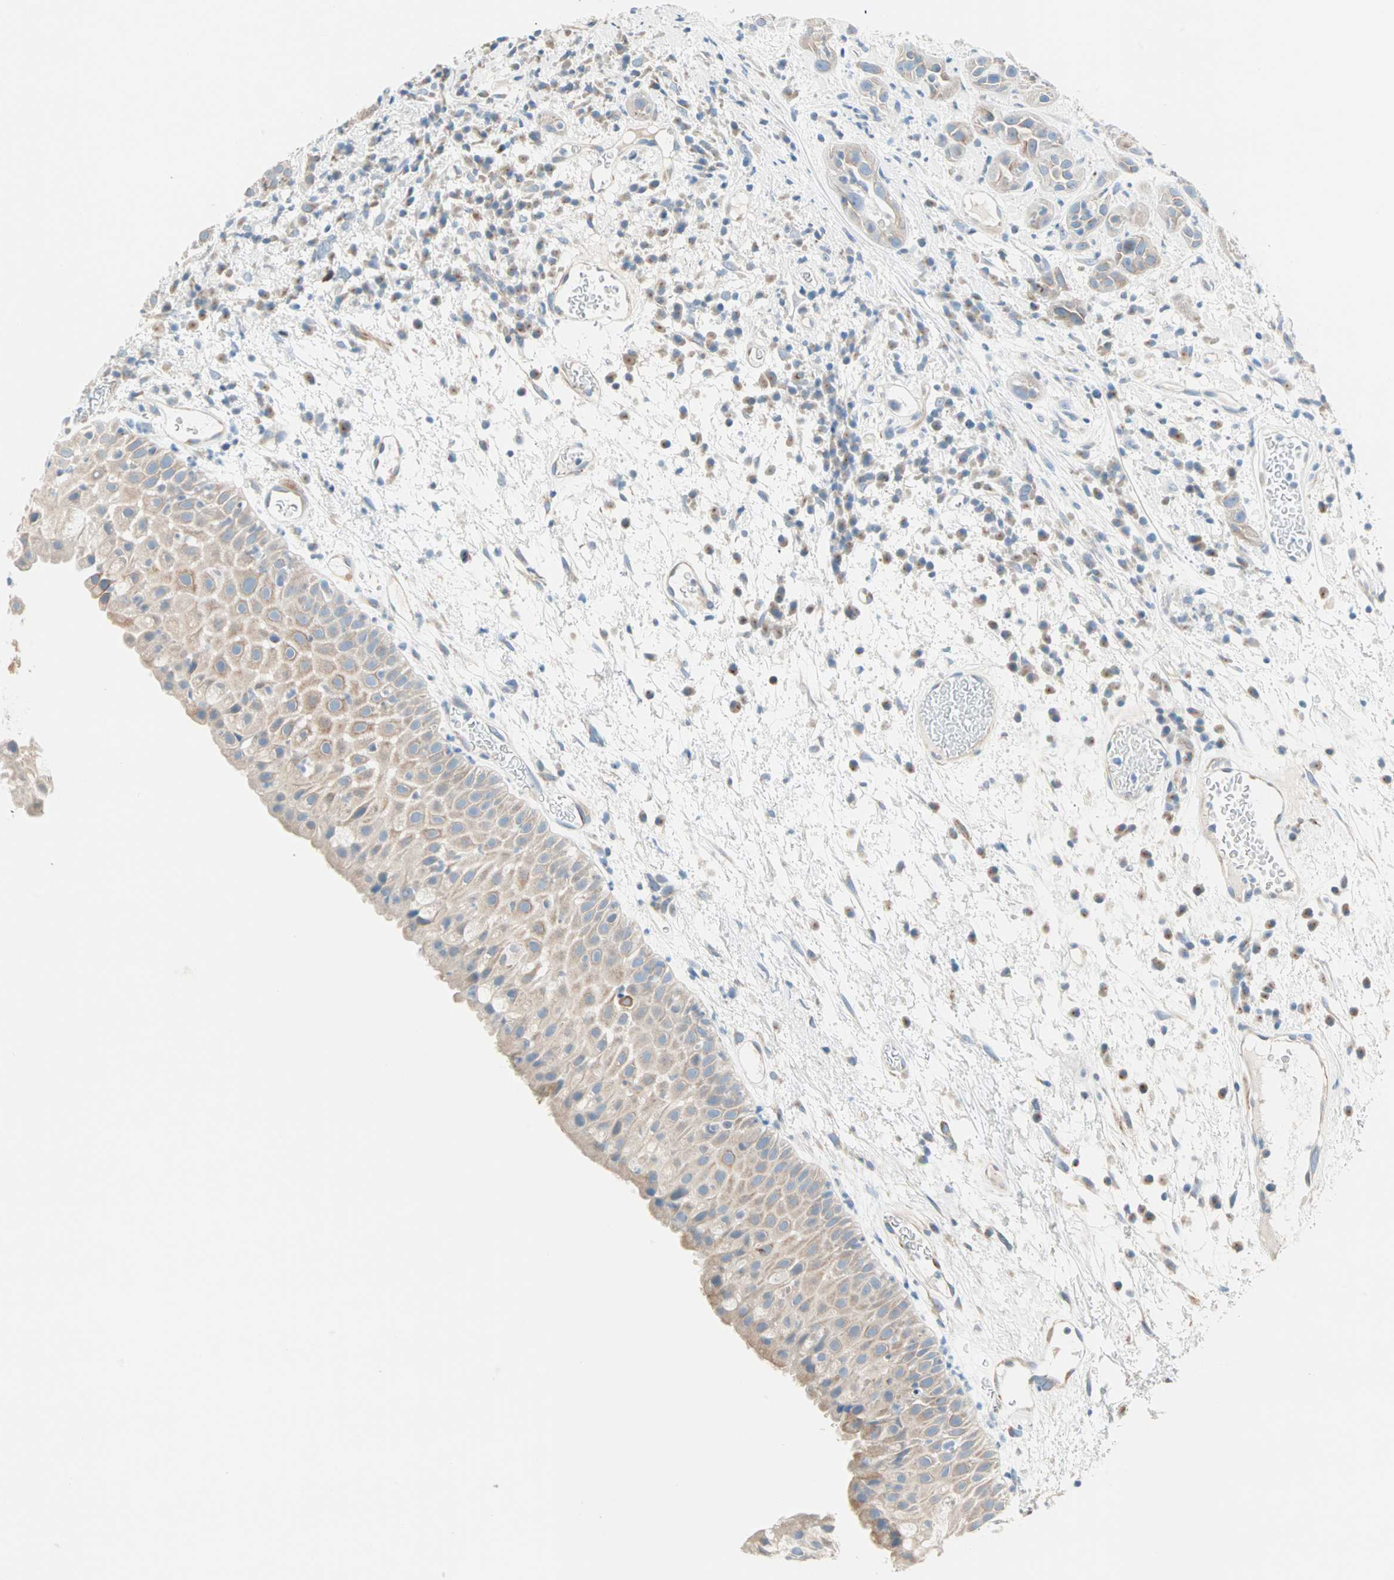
{"staining": {"intensity": "weak", "quantity": "25%-75%", "location": "cytoplasmic/membranous"}, "tissue": "head and neck cancer", "cell_type": "Tumor cells", "image_type": "cancer", "snomed": [{"axis": "morphology", "description": "Squamous cell carcinoma, NOS"}, {"axis": "topography", "description": "Head-Neck"}], "caption": "The micrograph exhibits staining of head and neck cancer, revealing weak cytoplasmic/membranous protein staining (brown color) within tumor cells. (DAB (3,3'-diaminobenzidine) = brown stain, brightfield microscopy at high magnification).", "gene": "SULT1C2", "patient": {"sex": "male", "age": 62}}